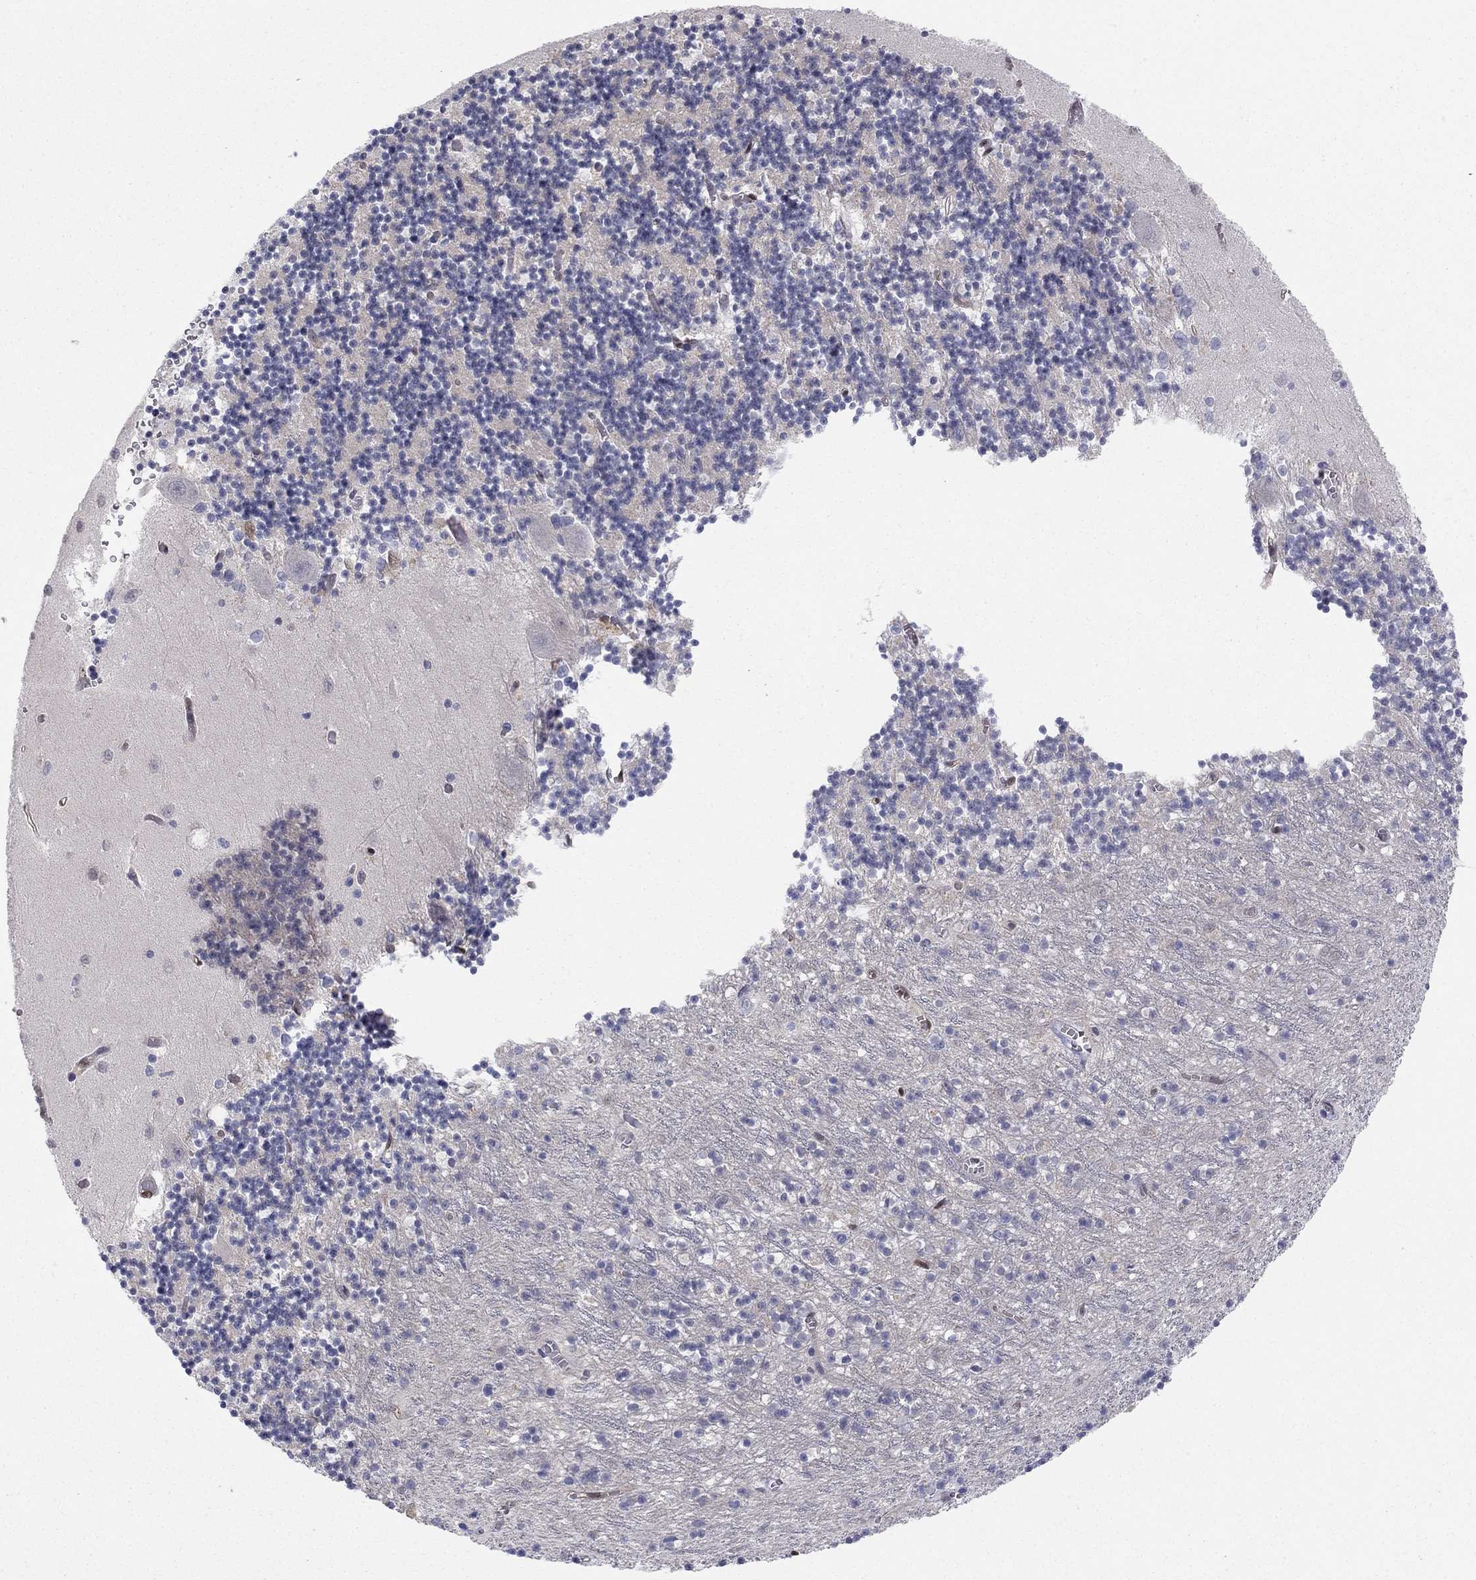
{"staining": {"intensity": "negative", "quantity": "none", "location": "none"}, "tissue": "cerebellum", "cell_type": "Cells in granular layer", "image_type": "normal", "snomed": [{"axis": "morphology", "description": "Normal tissue, NOS"}, {"axis": "topography", "description": "Cerebellum"}], "caption": "High magnification brightfield microscopy of unremarkable cerebellum stained with DAB (3,3'-diaminobenzidine) (brown) and counterstained with hematoxylin (blue): cells in granular layer show no significant staining. (DAB (3,3'-diaminobenzidine) immunohistochemistry with hematoxylin counter stain).", "gene": "PDXK", "patient": {"sex": "female", "age": 64}}